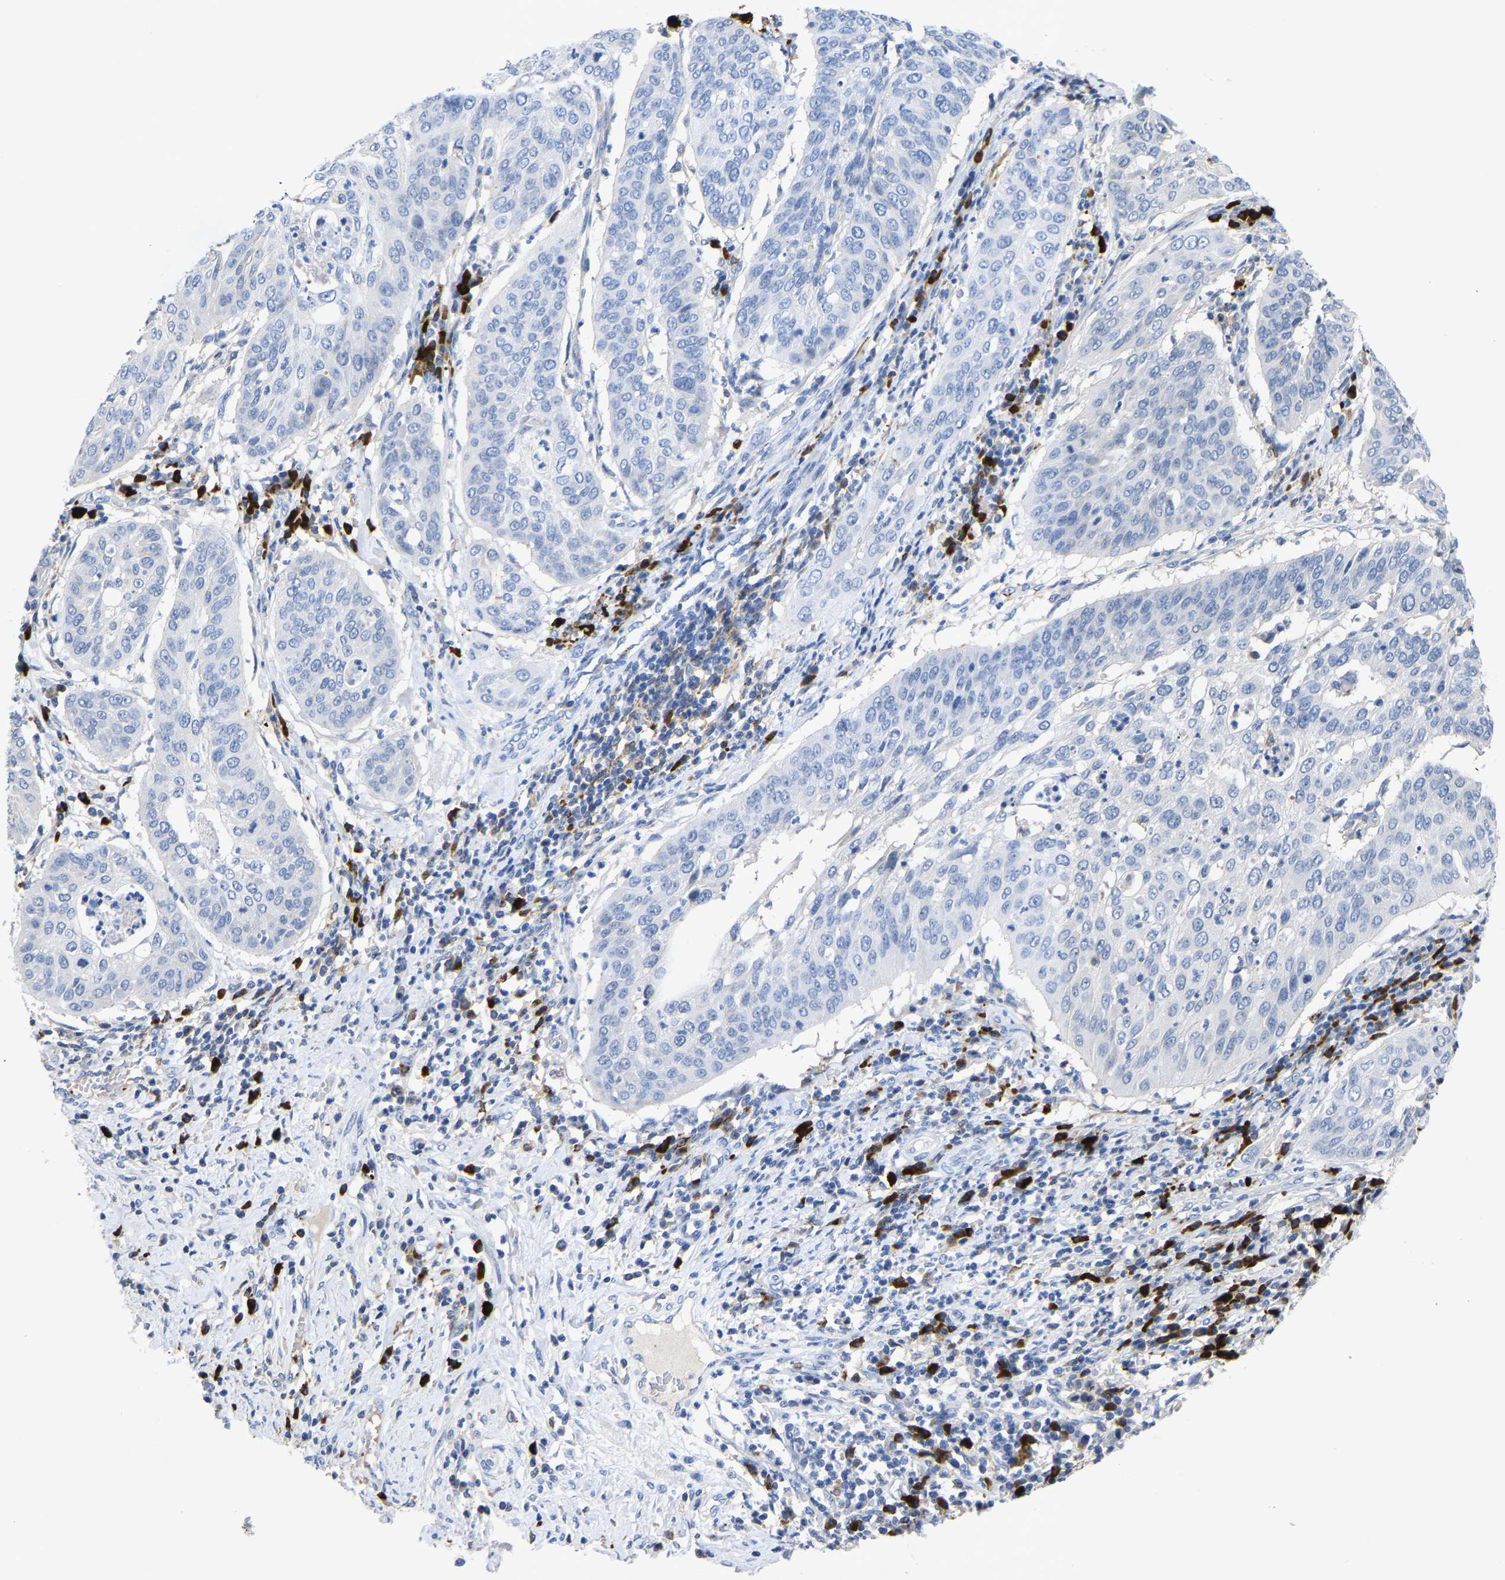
{"staining": {"intensity": "negative", "quantity": "none", "location": "none"}, "tissue": "cervical cancer", "cell_type": "Tumor cells", "image_type": "cancer", "snomed": [{"axis": "morphology", "description": "Normal tissue, NOS"}, {"axis": "morphology", "description": "Squamous cell carcinoma, NOS"}, {"axis": "topography", "description": "Cervix"}], "caption": "There is no significant staining in tumor cells of squamous cell carcinoma (cervical).", "gene": "FGF18", "patient": {"sex": "female", "age": 39}}